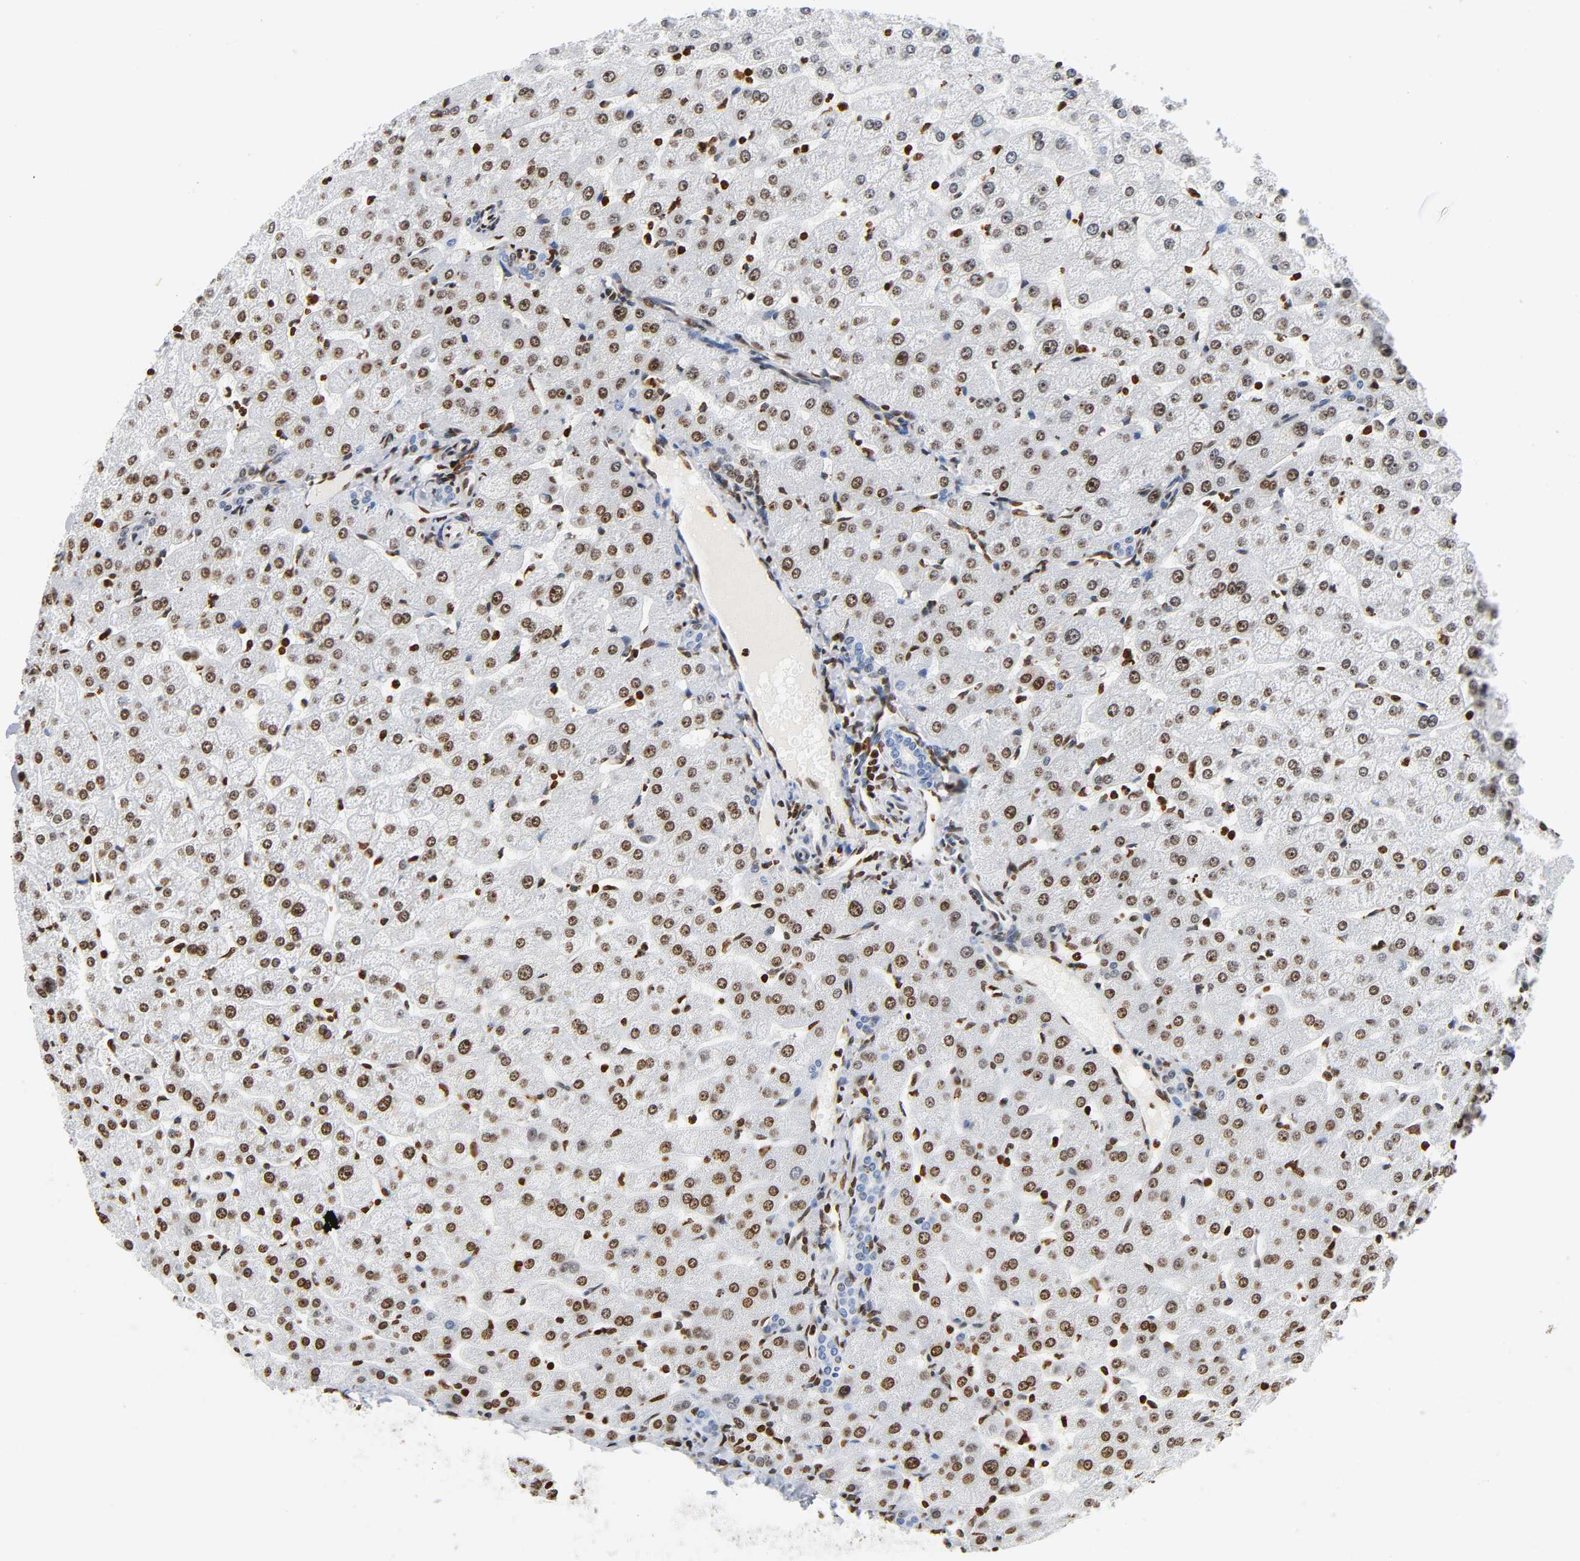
{"staining": {"intensity": "negative", "quantity": "none", "location": "none"}, "tissue": "liver", "cell_type": "Cholangiocytes", "image_type": "normal", "snomed": [{"axis": "morphology", "description": "Normal tissue, NOS"}, {"axis": "morphology", "description": "Fibrosis, NOS"}, {"axis": "topography", "description": "Liver"}], "caption": "IHC of unremarkable liver exhibits no staining in cholangiocytes.", "gene": "HOXA6", "patient": {"sex": "female", "age": 29}}